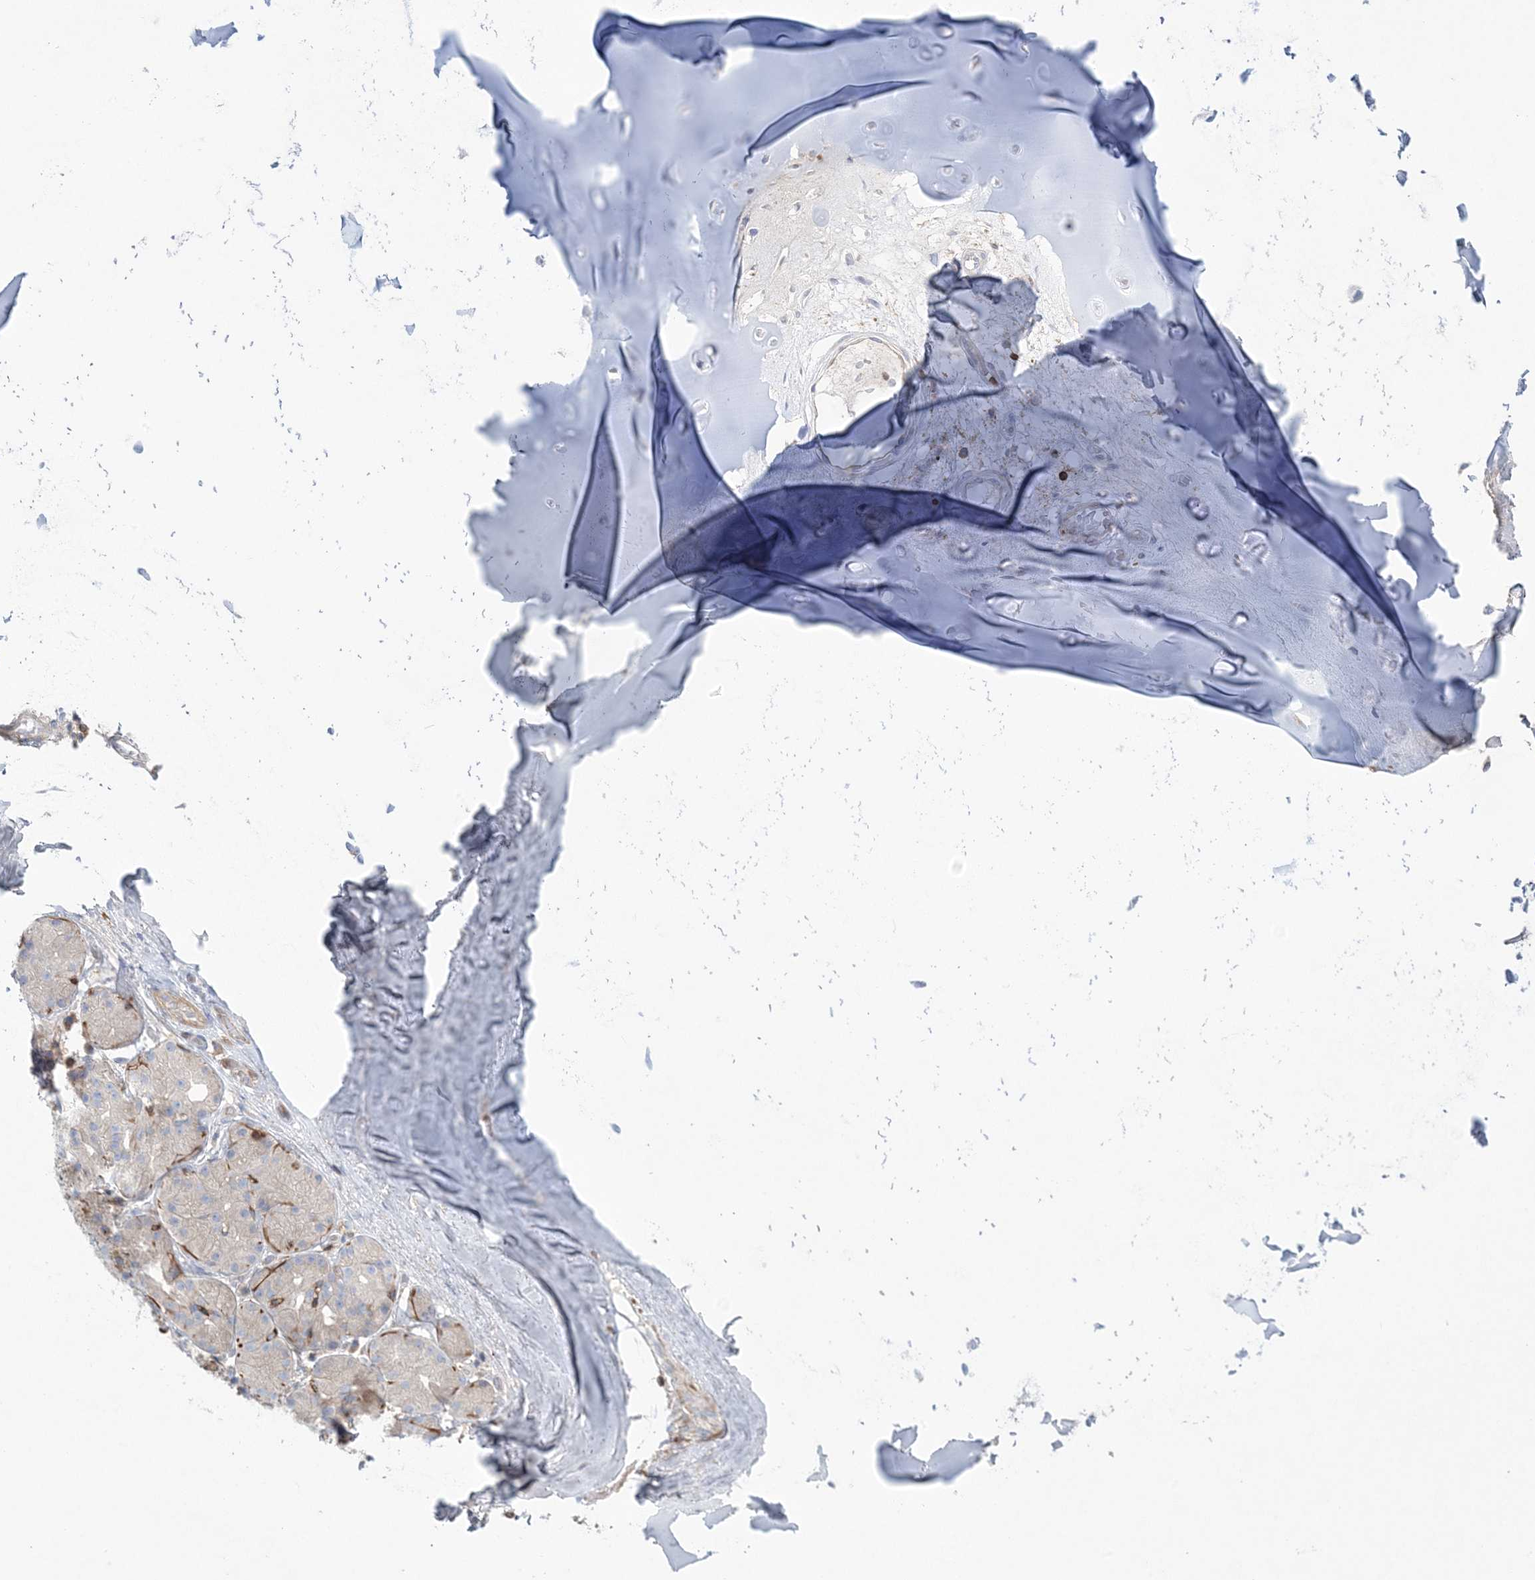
{"staining": {"intensity": "negative", "quantity": "none", "location": "none"}, "tissue": "adipose tissue", "cell_type": "Adipocytes", "image_type": "normal", "snomed": [{"axis": "morphology", "description": "Normal tissue, NOS"}, {"axis": "morphology", "description": "Basal cell carcinoma"}, {"axis": "topography", "description": "Cartilage tissue"}, {"axis": "topography", "description": "Nasopharynx"}, {"axis": "topography", "description": "Oral tissue"}], "caption": "Adipocytes show no significant protein positivity in unremarkable adipose tissue. (Stains: DAB IHC with hematoxylin counter stain, Microscopy: brightfield microscopy at high magnification).", "gene": "ARHGAP30", "patient": {"sex": "female", "age": 77}}